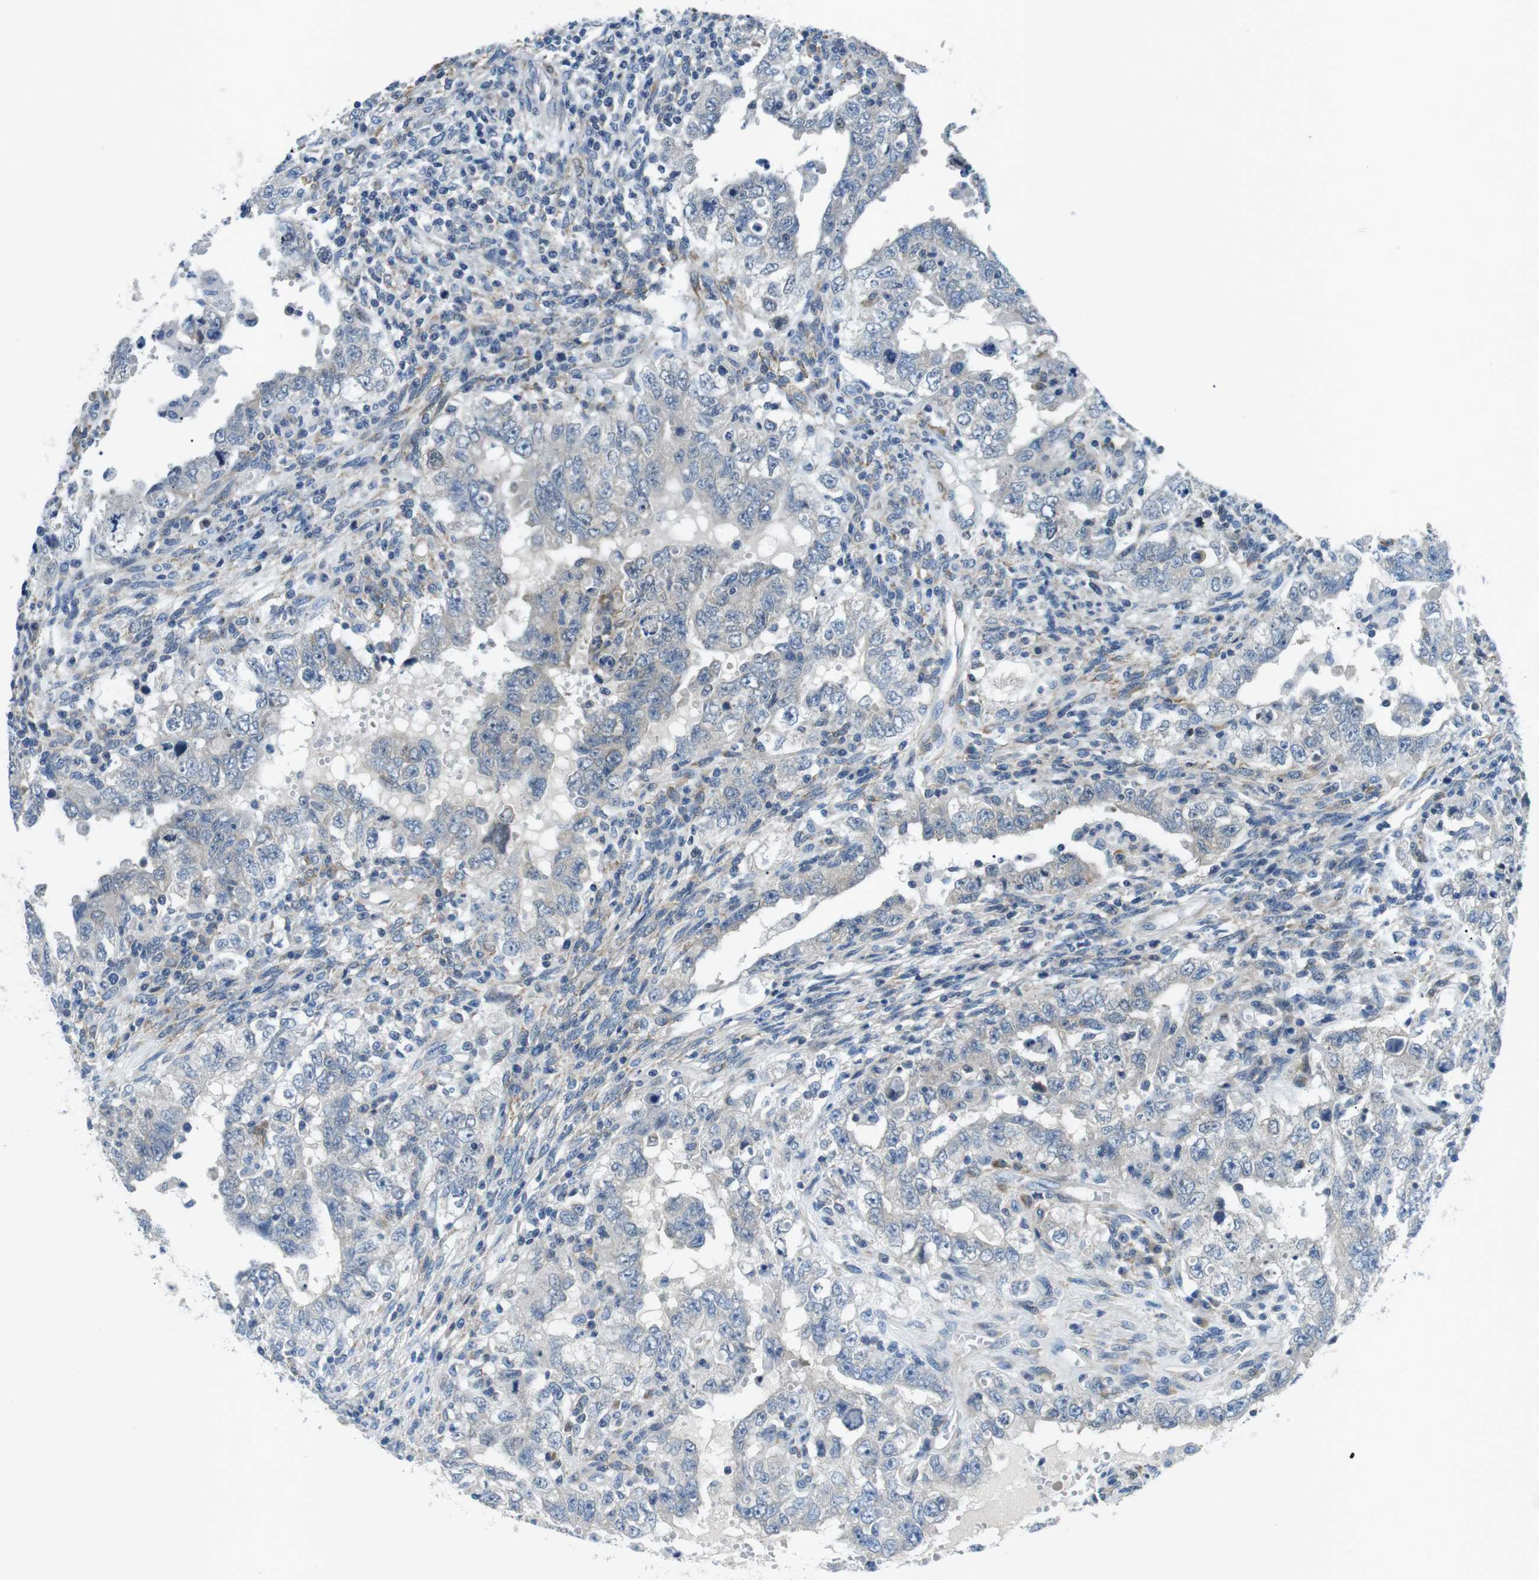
{"staining": {"intensity": "weak", "quantity": "<25%", "location": "cytoplasmic/membranous"}, "tissue": "testis cancer", "cell_type": "Tumor cells", "image_type": "cancer", "snomed": [{"axis": "morphology", "description": "Carcinoma, Embryonal, NOS"}, {"axis": "topography", "description": "Testis"}], "caption": "Histopathology image shows no significant protein staining in tumor cells of testis cancer (embryonal carcinoma).", "gene": "PHLDA1", "patient": {"sex": "male", "age": 26}}